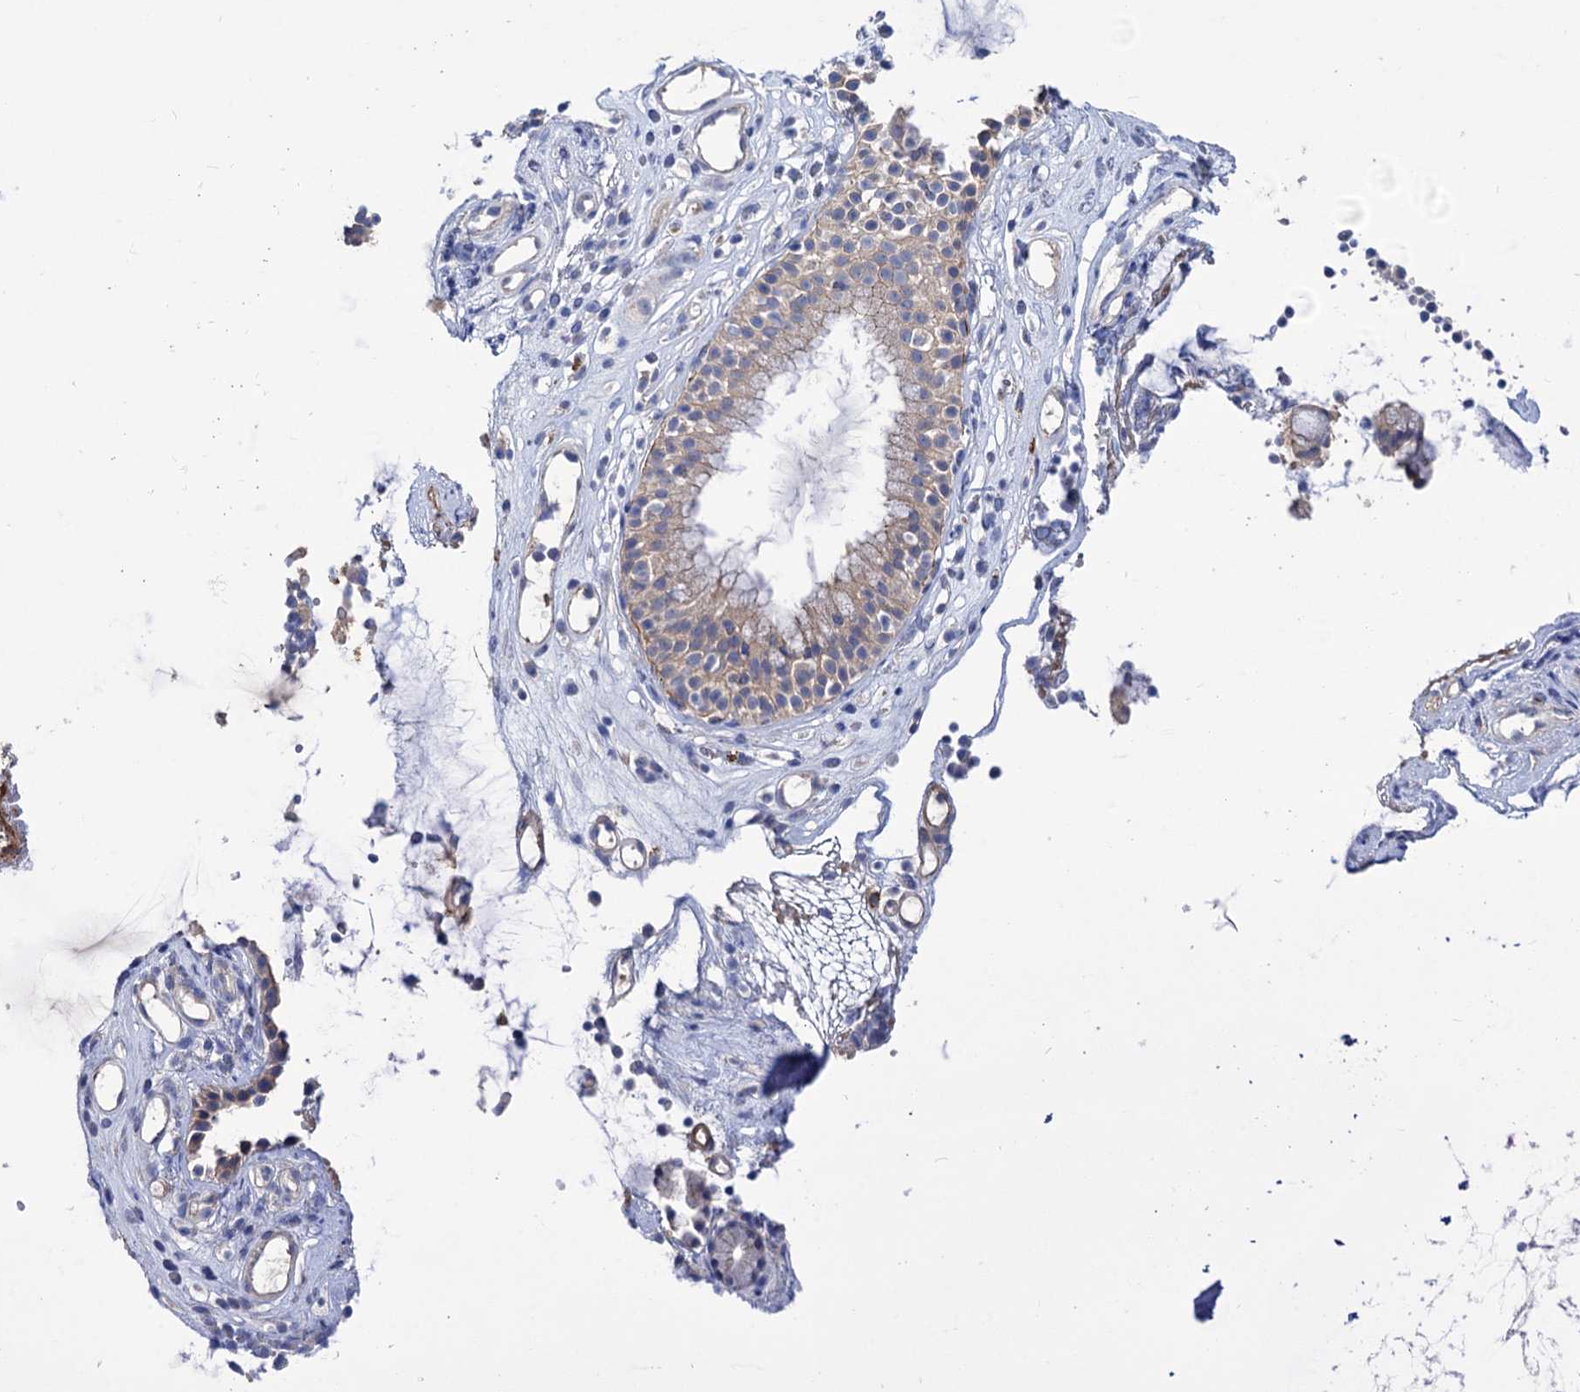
{"staining": {"intensity": "weak", "quantity": "<25%", "location": "cytoplasmic/membranous"}, "tissue": "nasopharynx", "cell_type": "Respiratory epithelial cells", "image_type": "normal", "snomed": [{"axis": "morphology", "description": "Normal tissue, NOS"}, {"axis": "morphology", "description": "Inflammation, NOS"}, {"axis": "topography", "description": "Nasopharynx"}], "caption": "The image displays no significant positivity in respiratory epithelial cells of nasopharynx.", "gene": "NUDCD2", "patient": {"sex": "male", "age": 29}}